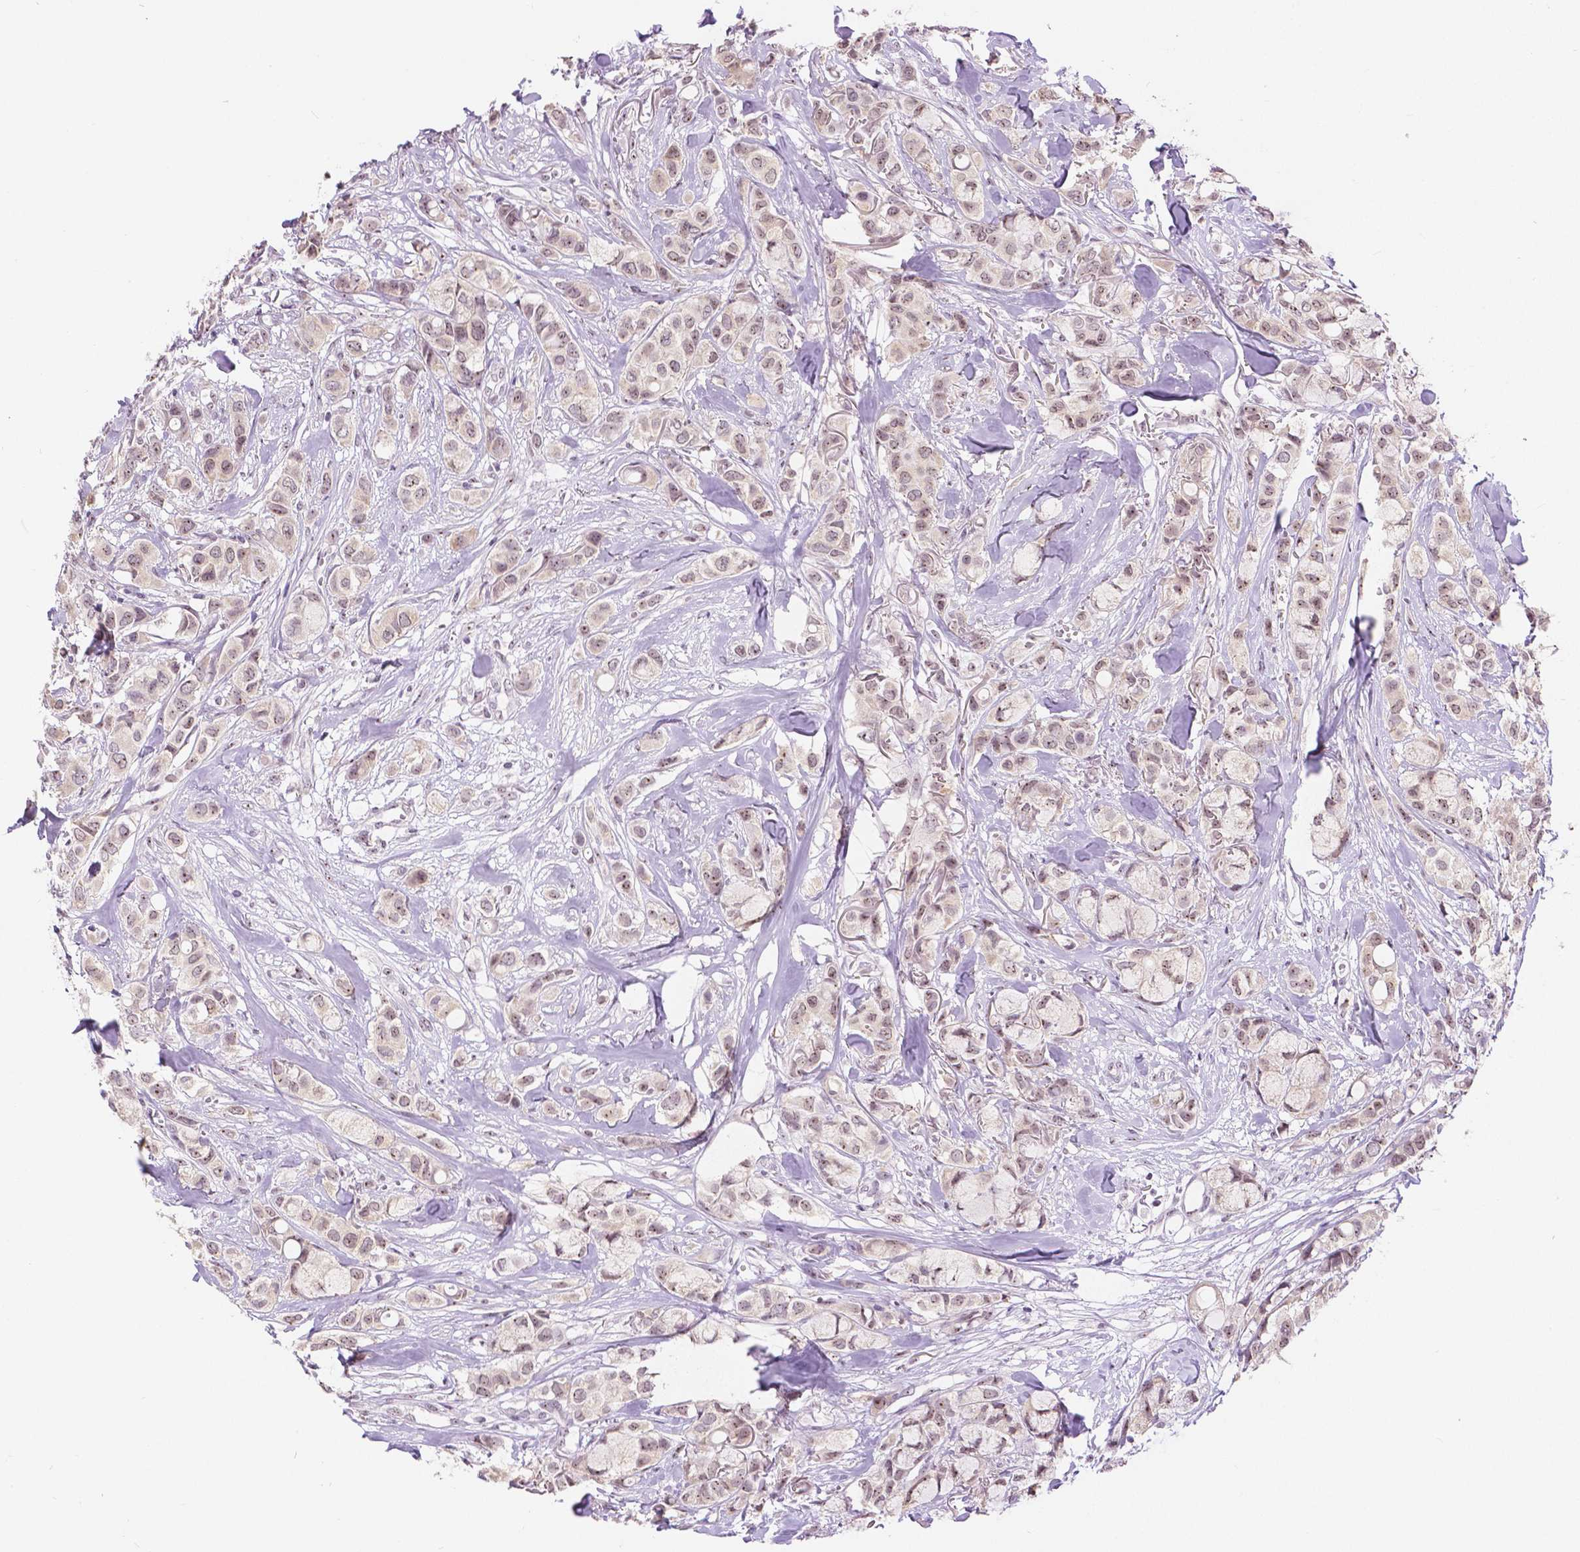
{"staining": {"intensity": "weak", "quantity": ">75%", "location": "nuclear"}, "tissue": "breast cancer", "cell_type": "Tumor cells", "image_type": "cancer", "snomed": [{"axis": "morphology", "description": "Duct carcinoma"}, {"axis": "topography", "description": "Breast"}], "caption": "Brown immunohistochemical staining in breast cancer (infiltrating ductal carcinoma) exhibits weak nuclear staining in about >75% of tumor cells. (IHC, brightfield microscopy, high magnification).", "gene": "NHP2", "patient": {"sex": "female", "age": 85}}